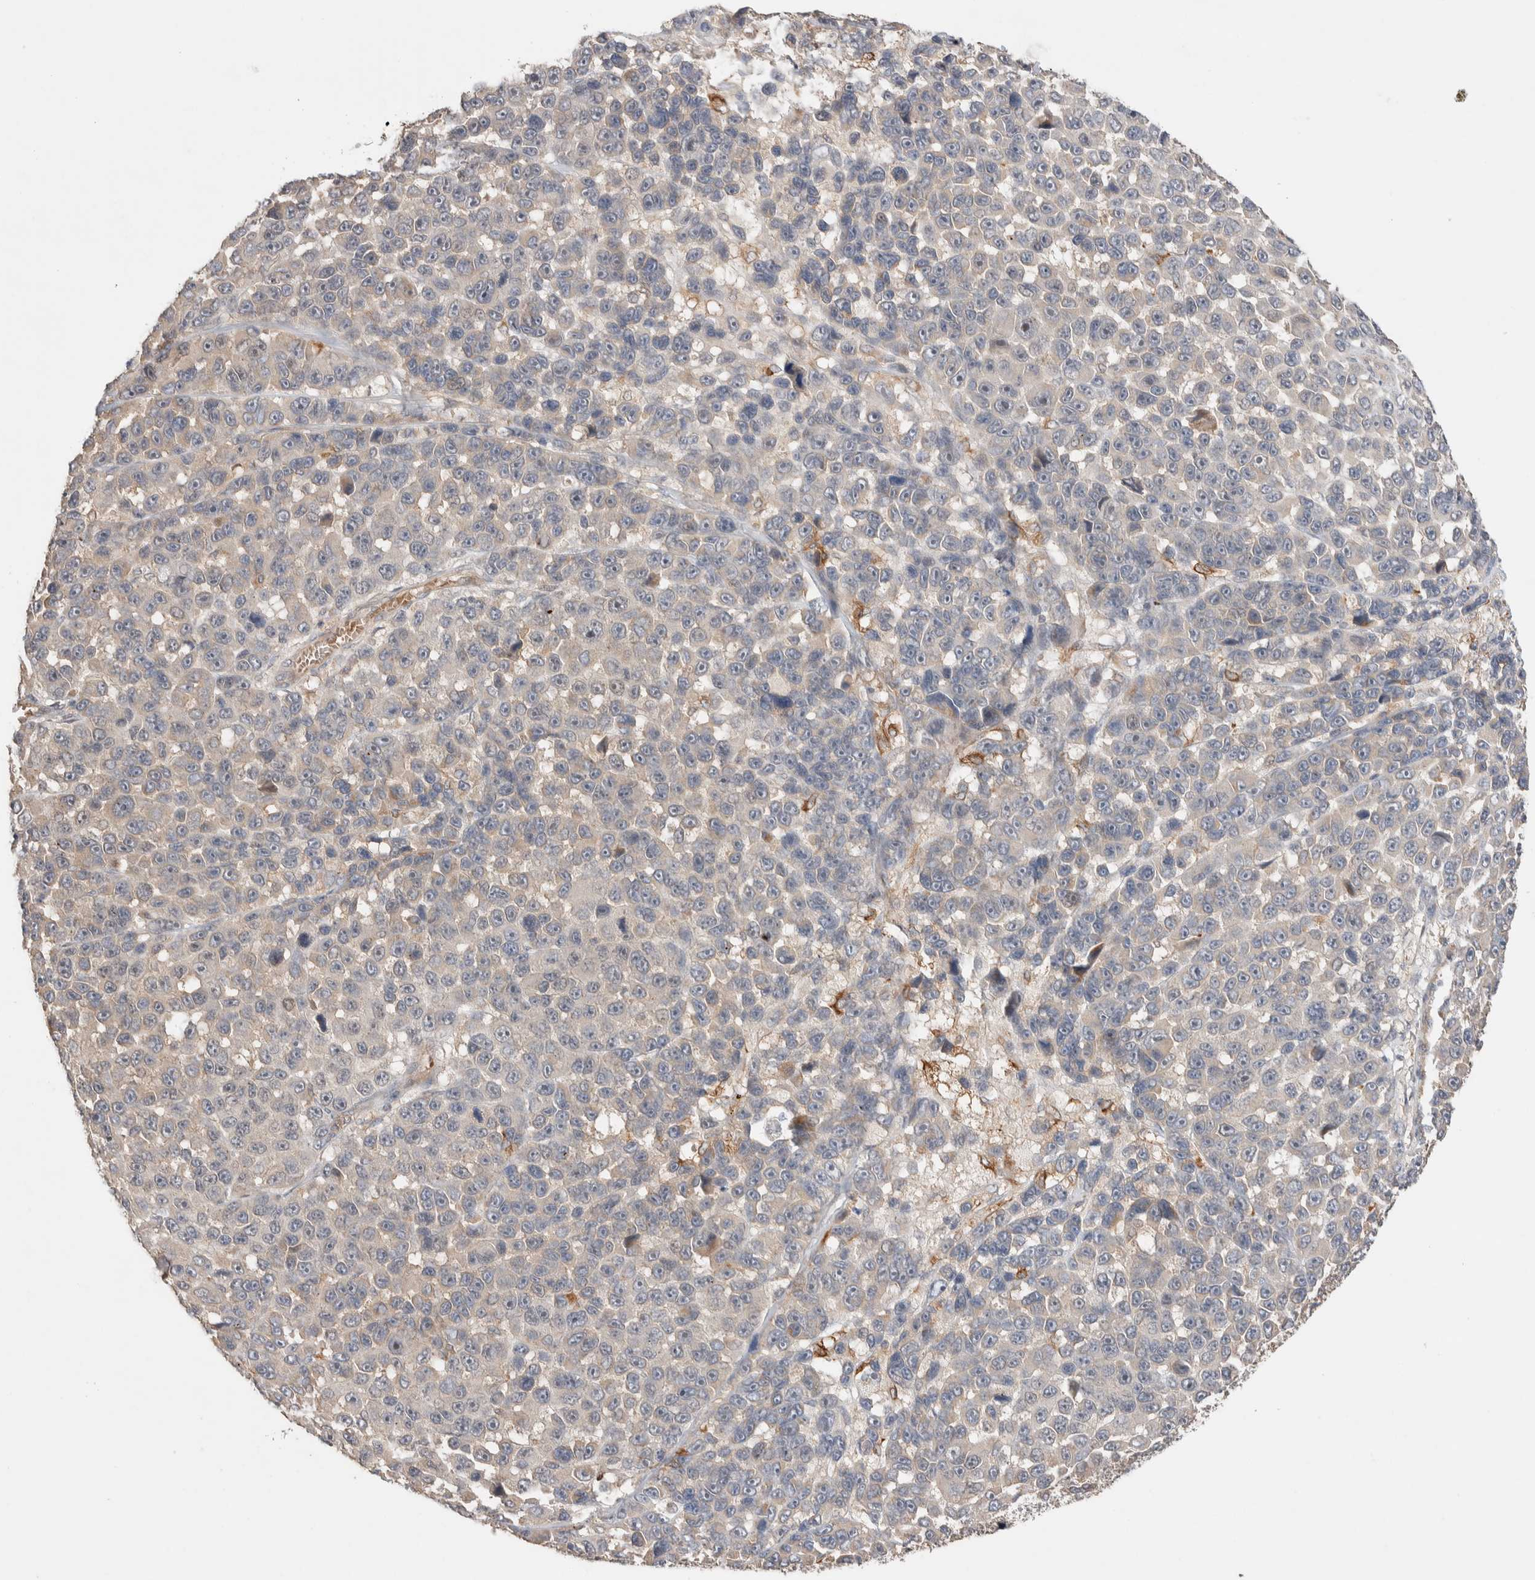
{"staining": {"intensity": "negative", "quantity": "none", "location": "none"}, "tissue": "melanoma", "cell_type": "Tumor cells", "image_type": "cancer", "snomed": [{"axis": "morphology", "description": "Malignant melanoma, NOS"}, {"axis": "topography", "description": "Skin"}], "caption": "Immunohistochemistry of human melanoma exhibits no expression in tumor cells.", "gene": "WDR91", "patient": {"sex": "male", "age": 53}}